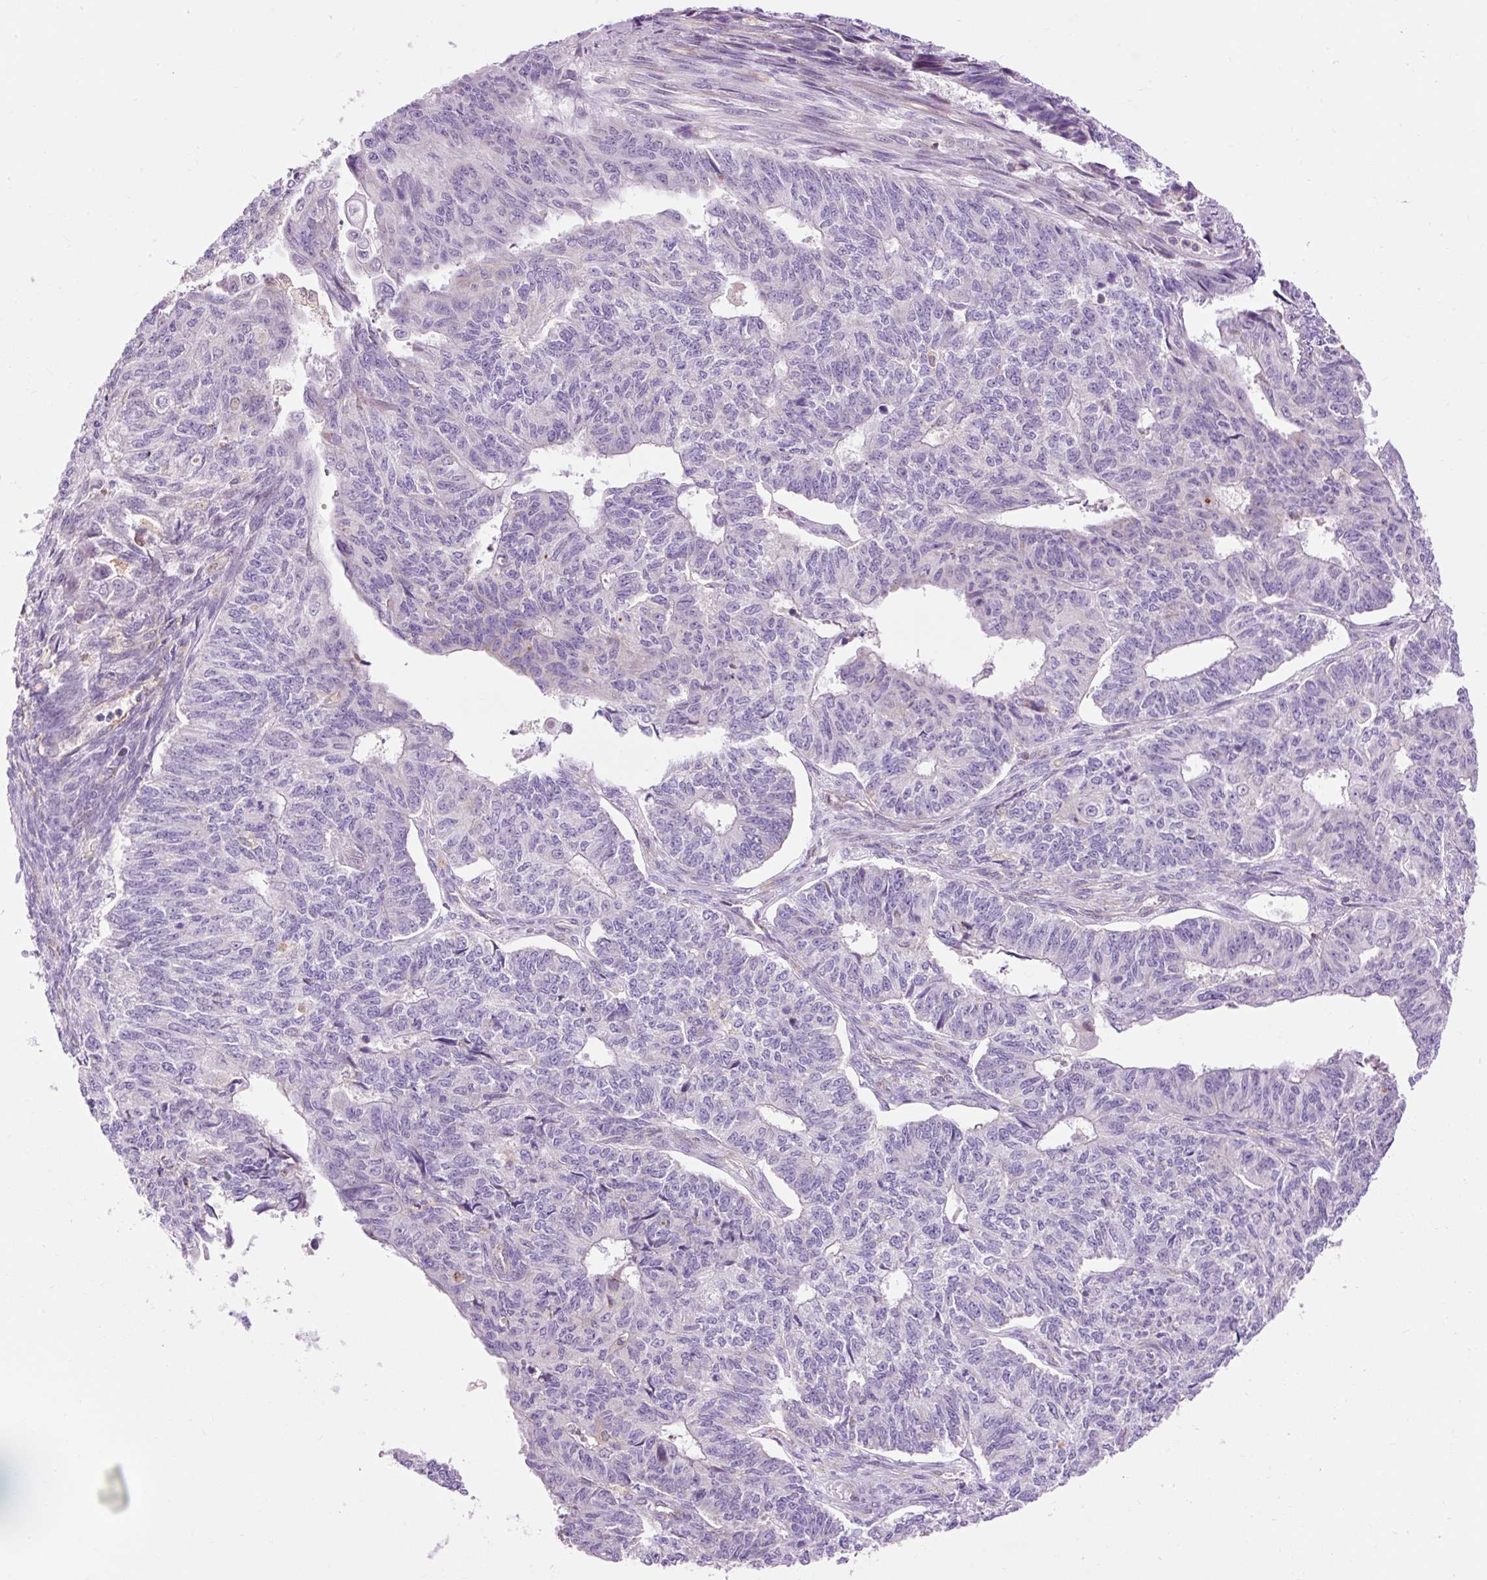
{"staining": {"intensity": "negative", "quantity": "none", "location": "none"}, "tissue": "endometrial cancer", "cell_type": "Tumor cells", "image_type": "cancer", "snomed": [{"axis": "morphology", "description": "Adenocarcinoma, NOS"}, {"axis": "topography", "description": "Endometrium"}], "caption": "Endometrial cancer was stained to show a protein in brown. There is no significant staining in tumor cells. (Stains: DAB (3,3'-diaminobenzidine) IHC with hematoxylin counter stain, Microscopy: brightfield microscopy at high magnification).", "gene": "CD83", "patient": {"sex": "female", "age": 32}}